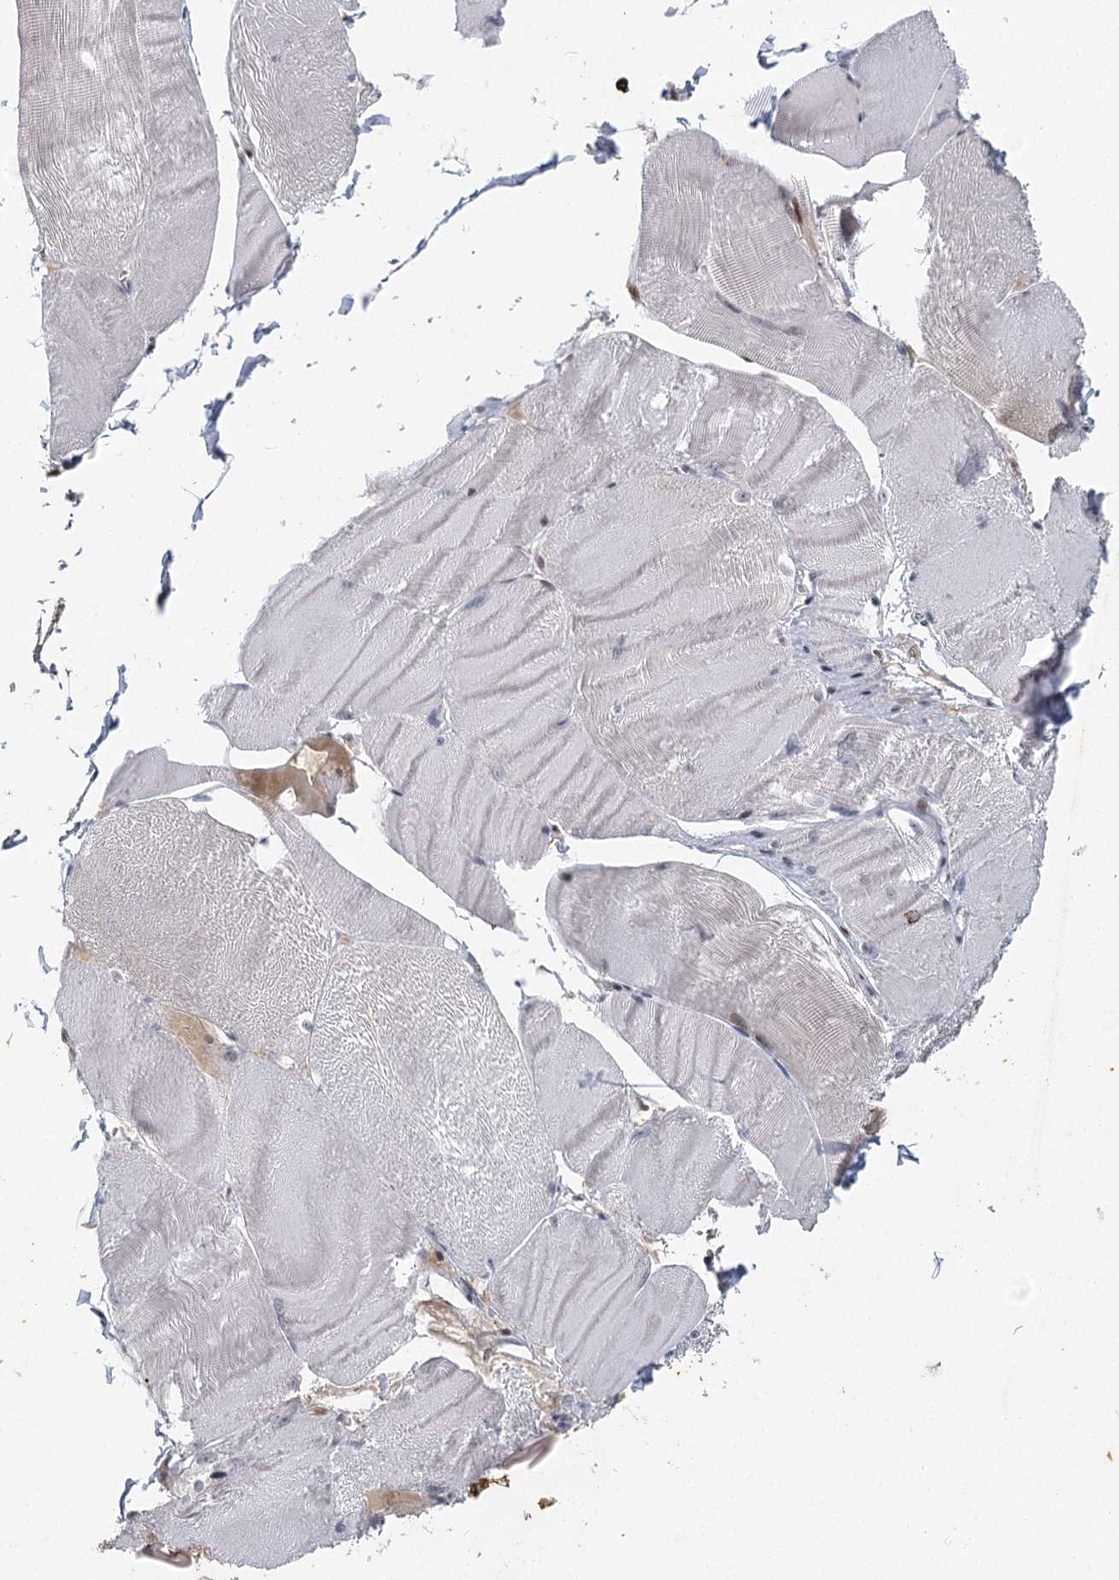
{"staining": {"intensity": "negative", "quantity": "none", "location": "none"}, "tissue": "skeletal muscle", "cell_type": "Myocytes", "image_type": "normal", "snomed": [{"axis": "morphology", "description": "Normal tissue, NOS"}, {"axis": "morphology", "description": "Basal cell carcinoma"}, {"axis": "topography", "description": "Skeletal muscle"}], "caption": "Skeletal muscle was stained to show a protein in brown. There is no significant staining in myocytes. The staining was performed using DAB to visualize the protein expression in brown, while the nuclei were stained in blue with hematoxylin (Magnification: 20x).", "gene": "IL11RA", "patient": {"sex": "female", "age": 64}}